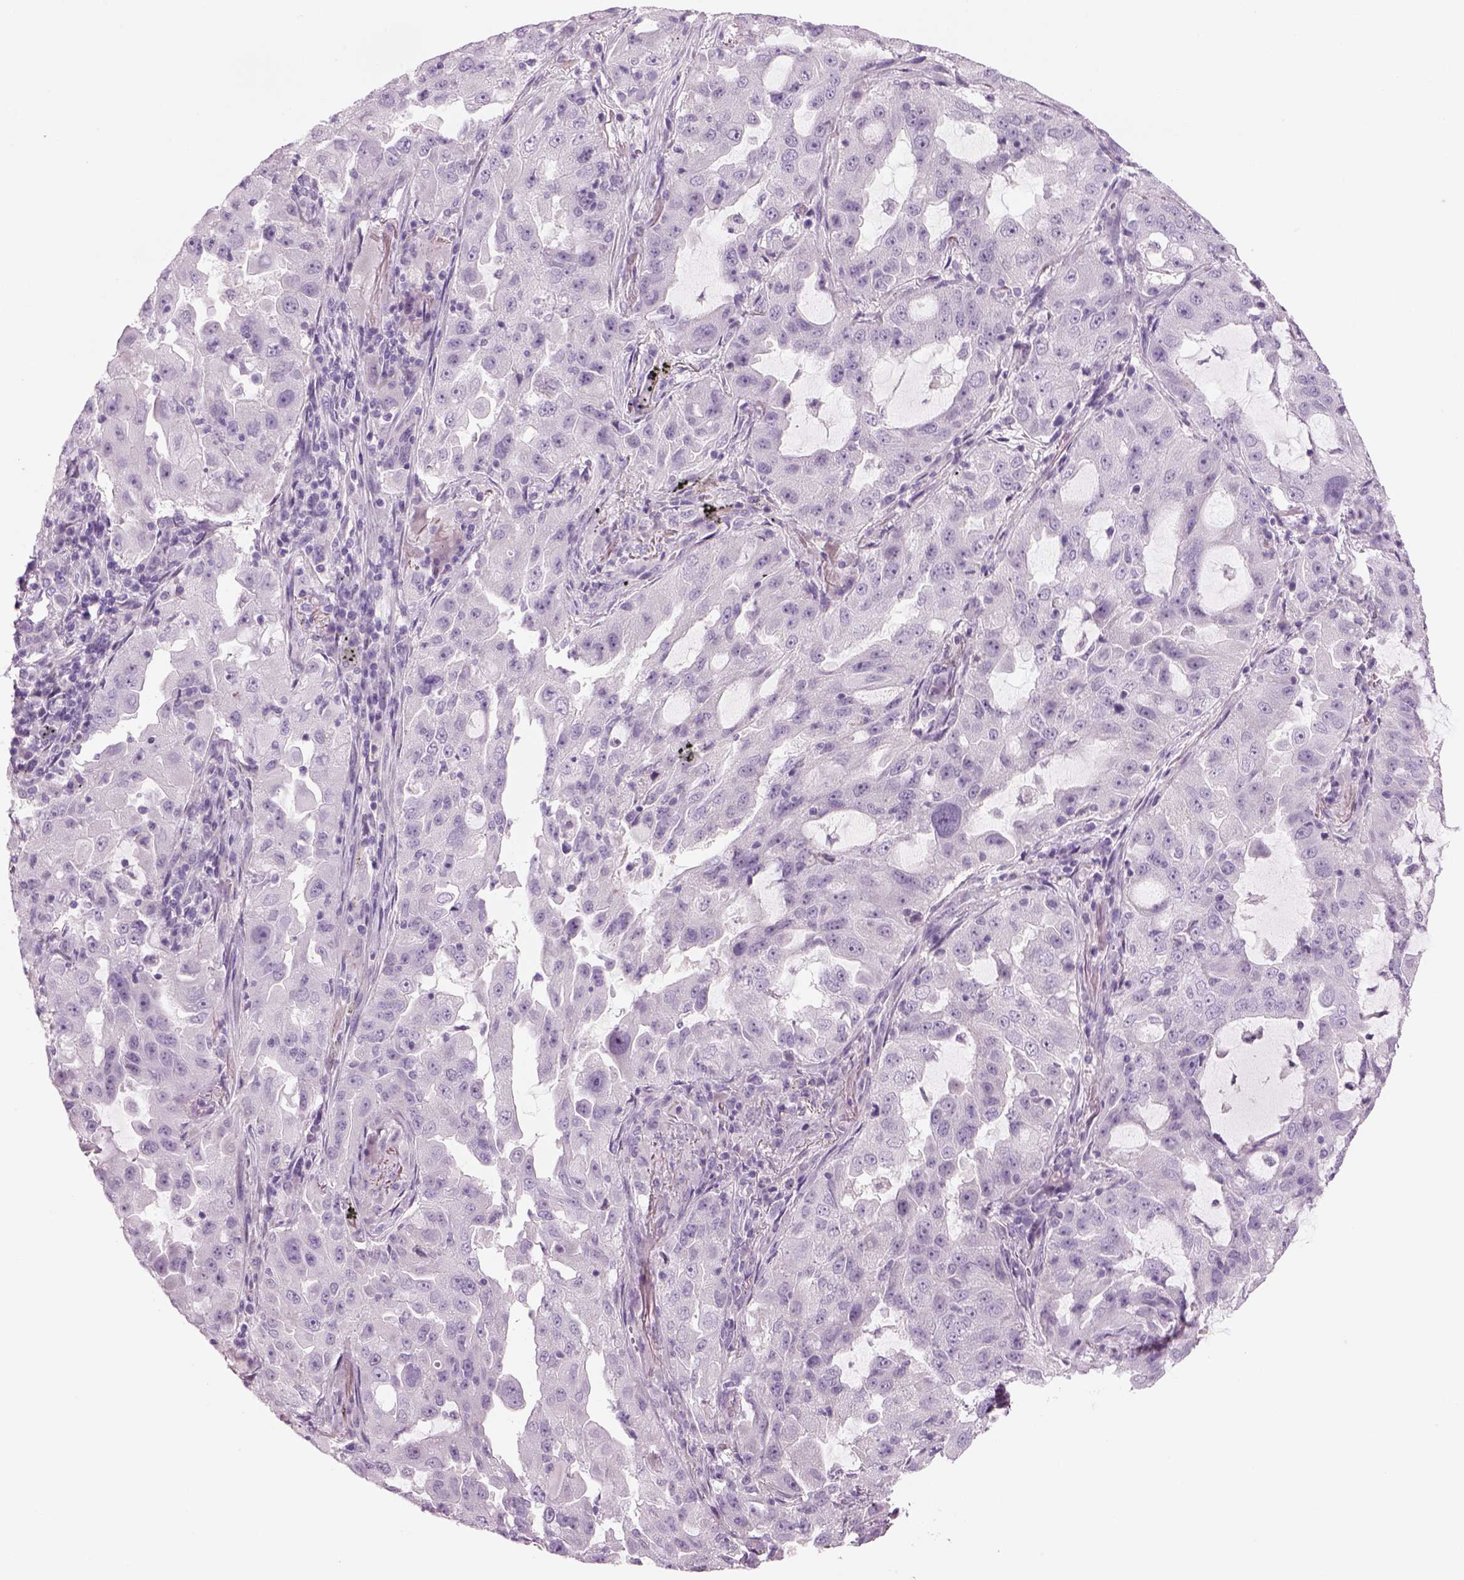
{"staining": {"intensity": "negative", "quantity": "none", "location": "none"}, "tissue": "lung cancer", "cell_type": "Tumor cells", "image_type": "cancer", "snomed": [{"axis": "morphology", "description": "Adenocarcinoma, NOS"}, {"axis": "topography", "description": "Lung"}], "caption": "Tumor cells show no significant protein positivity in adenocarcinoma (lung).", "gene": "MDH1B", "patient": {"sex": "female", "age": 61}}